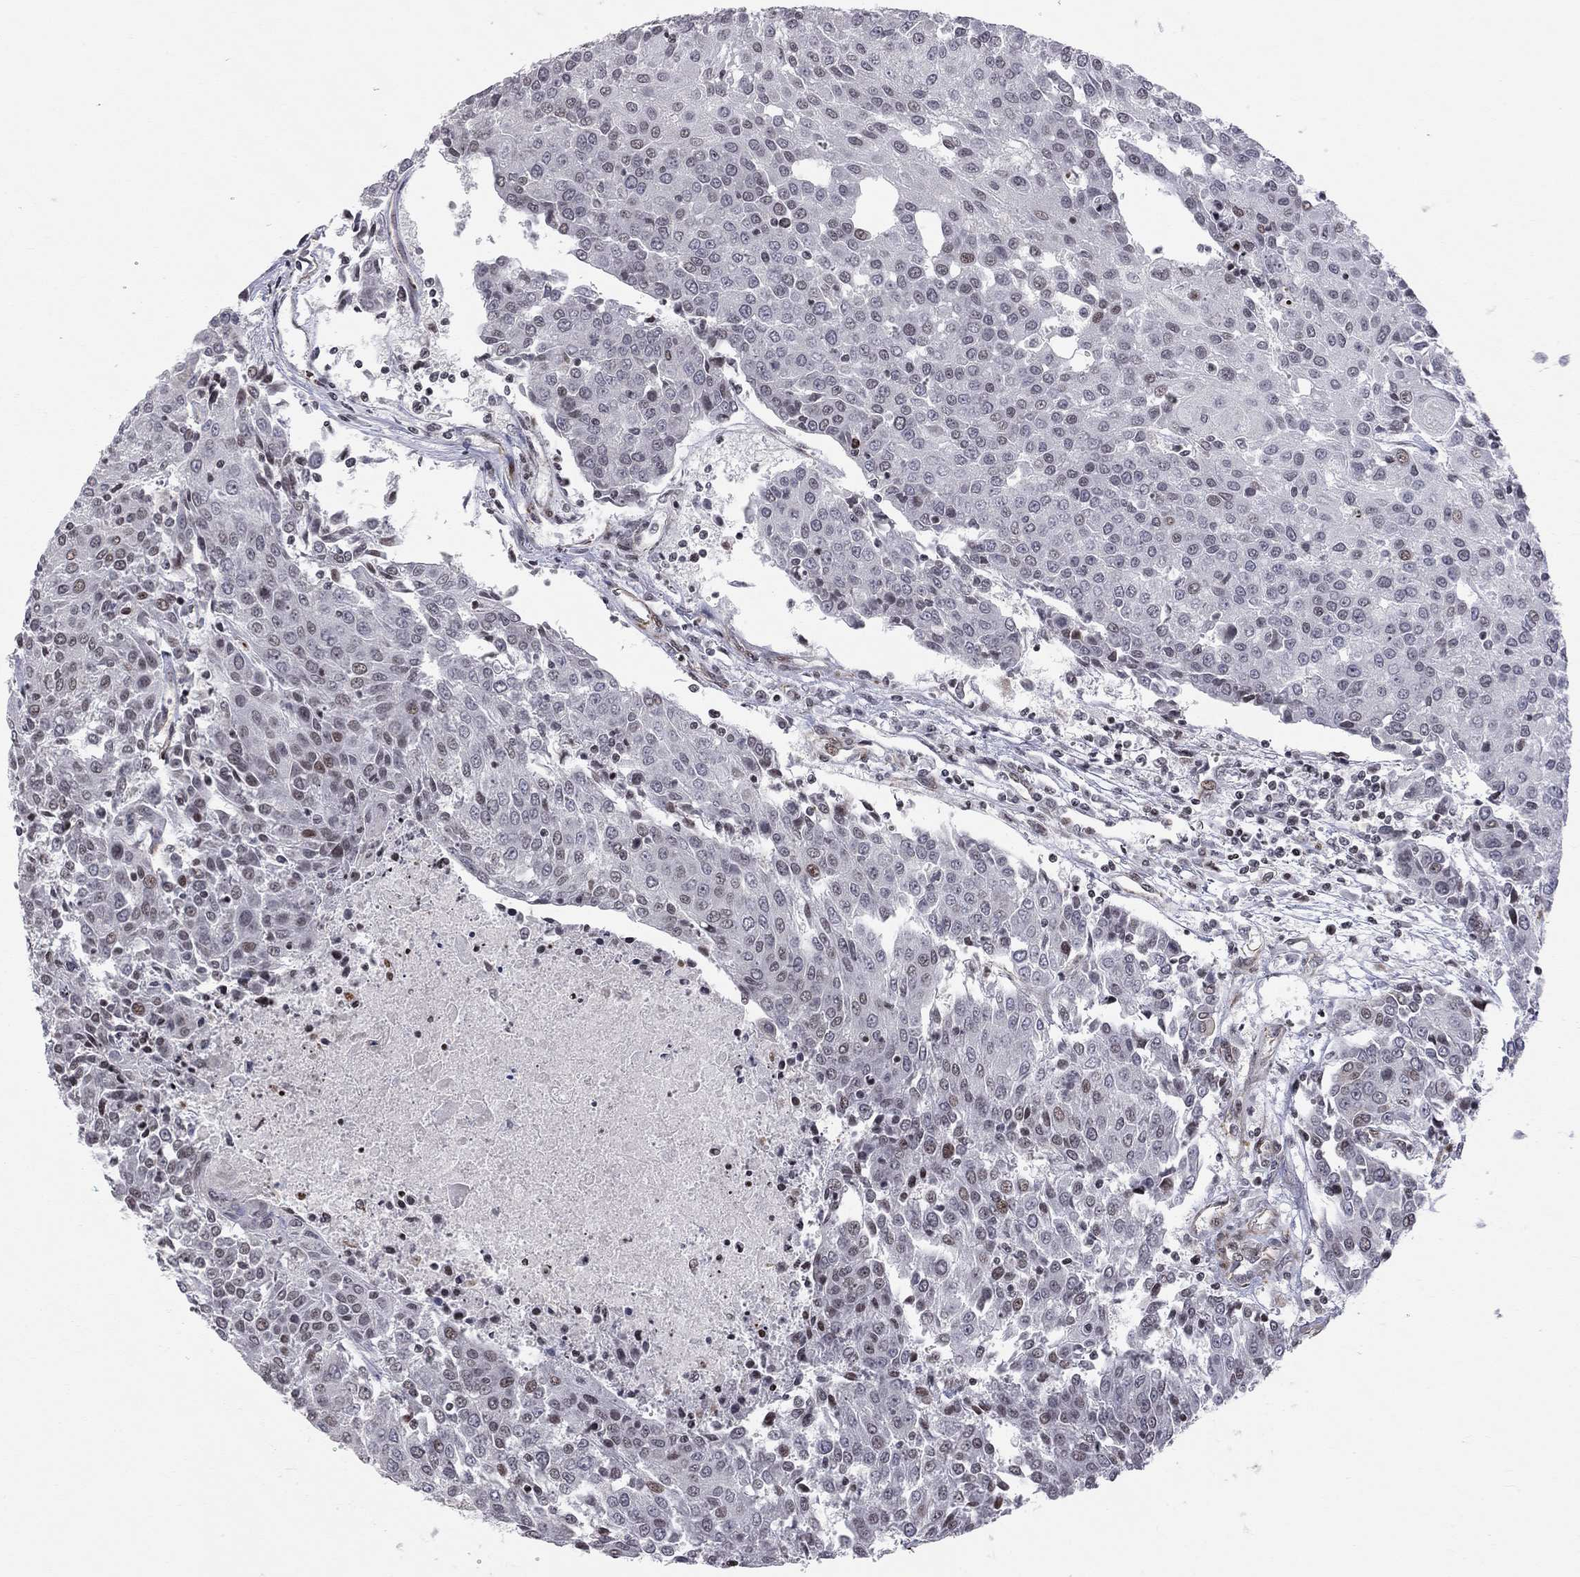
{"staining": {"intensity": "negative", "quantity": "none", "location": "none"}, "tissue": "urothelial cancer", "cell_type": "Tumor cells", "image_type": "cancer", "snomed": [{"axis": "morphology", "description": "Urothelial carcinoma, High grade"}, {"axis": "topography", "description": "Urinary bladder"}], "caption": "Urothelial cancer stained for a protein using IHC displays no expression tumor cells.", "gene": "MTNR1B", "patient": {"sex": "female", "age": 85}}